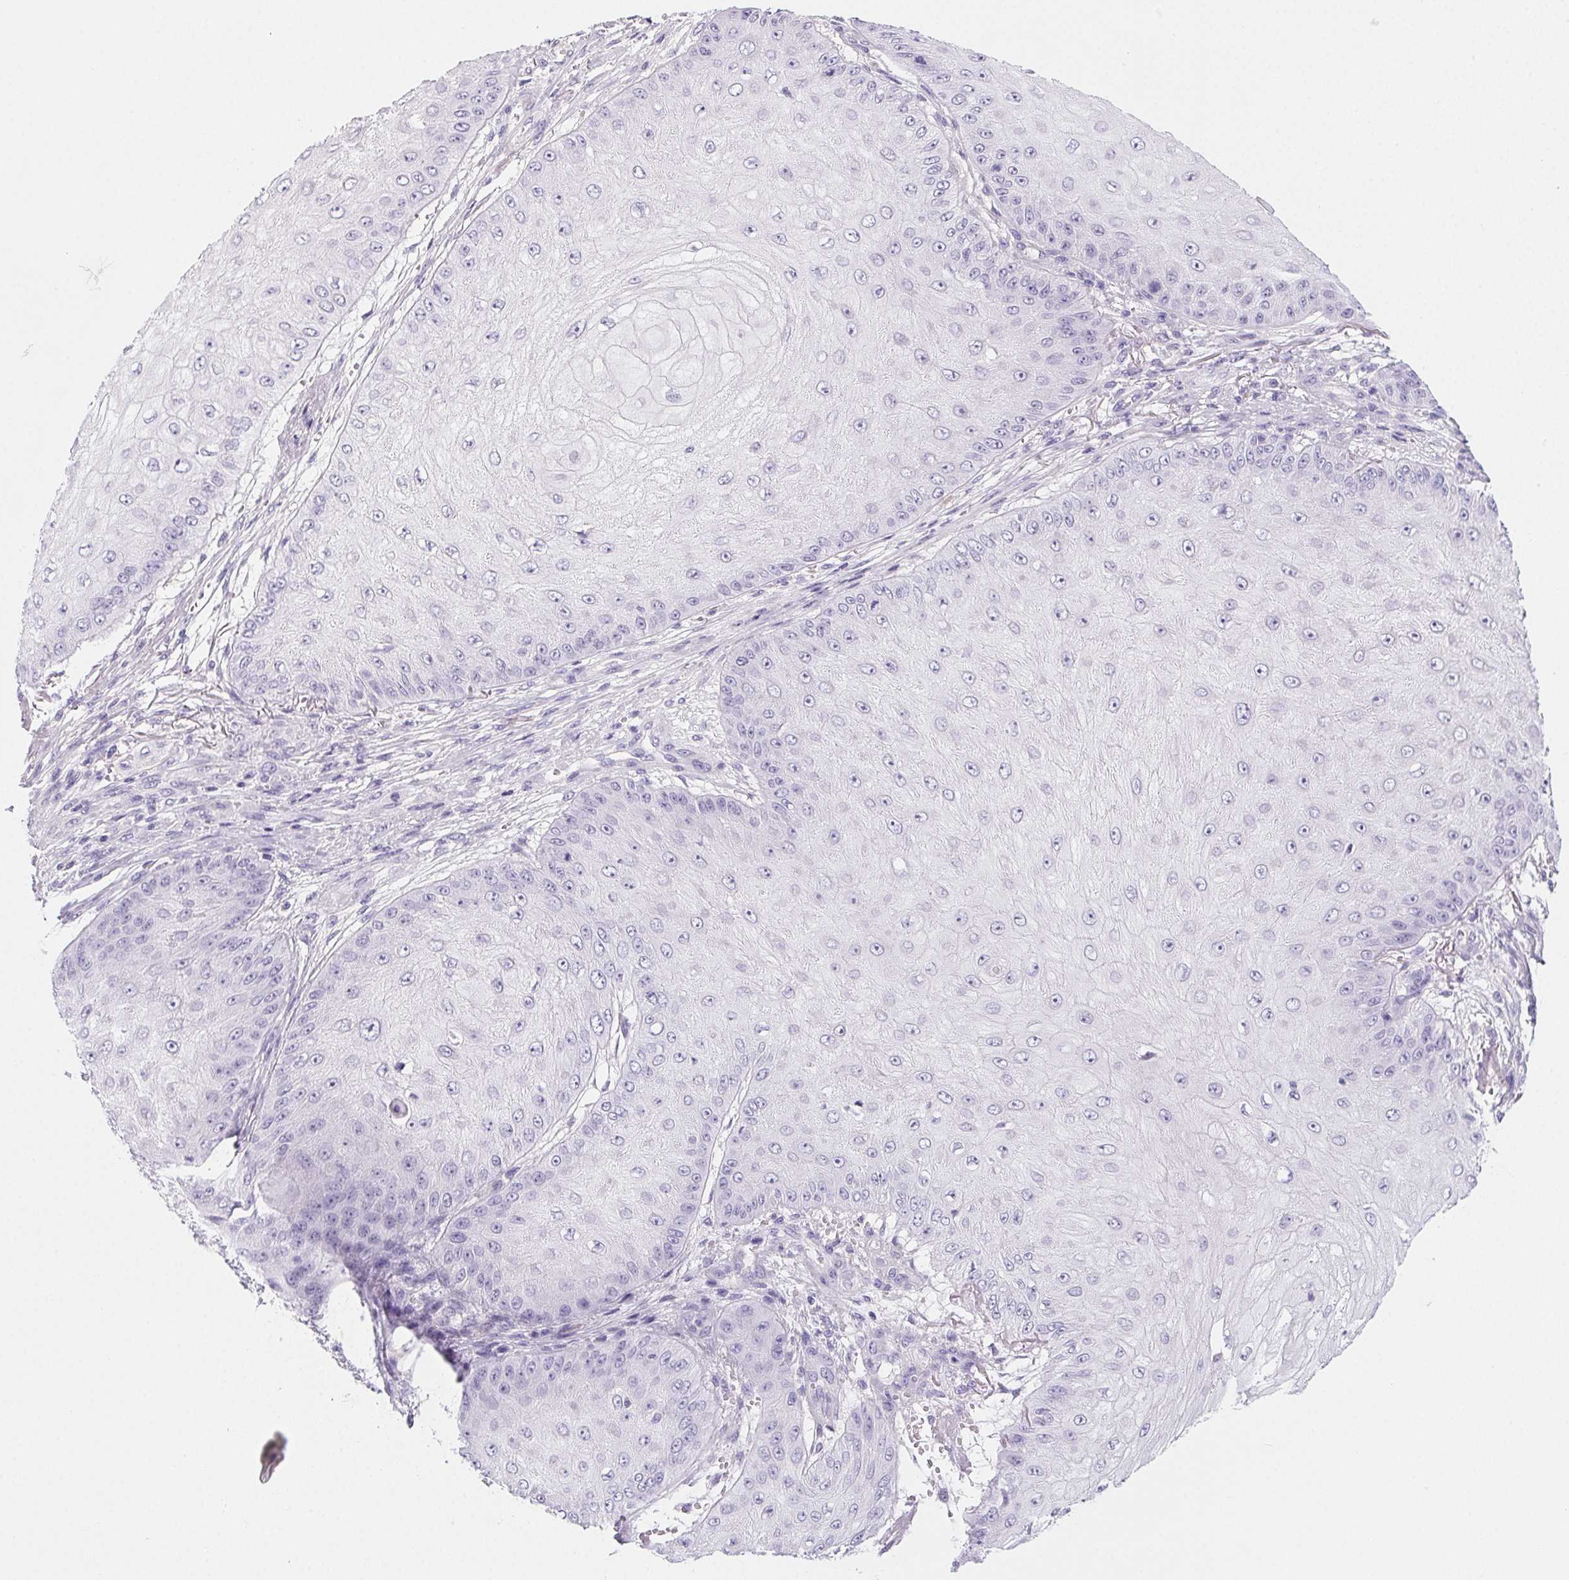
{"staining": {"intensity": "negative", "quantity": "none", "location": "none"}, "tissue": "skin cancer", "cell_type": "Tumor cells", "image_type": "cancer", "snomed": [{"axis": "morphology", "description": "Squamous cell carcinoma, NOS"}, {"axis": "topography", "description": "Skin"}], "caption": "IHC of human squamous cell carcinoma (skin) exhibits no positivity in tumor cells.", "gene": "PRSS3", "patient": {"sex": "male", "age": 70}}